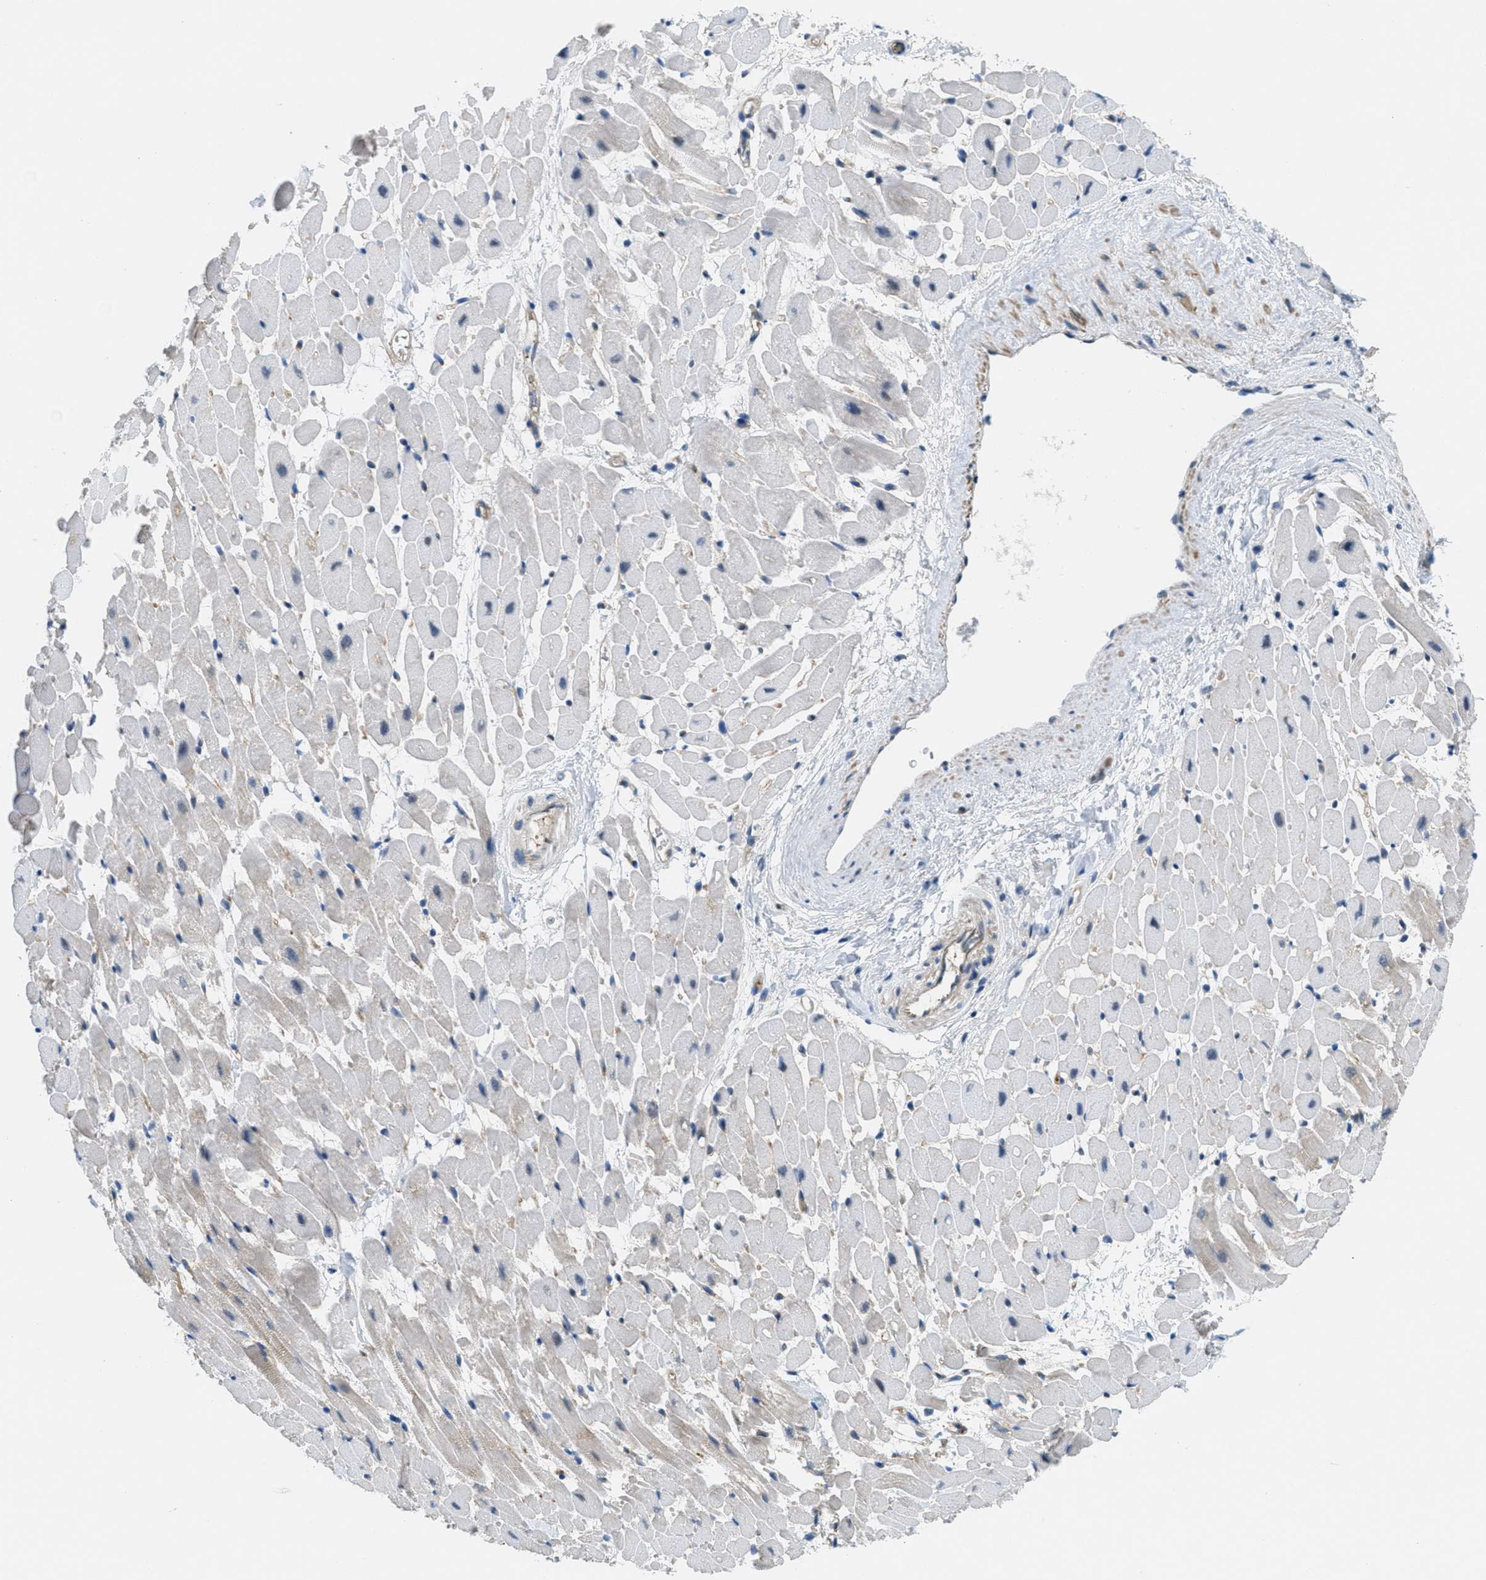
{"staining": {"intensity": "moderate", "quantity": "<25%", "location": "cytoplasmic/membranous"}, "tissue": "heart muscle", "cell_type": "Cardiomyocytes", "image_type": "normal", "snomed": [{"axis": "morphology", "description": "Normal tissue, NOS"}, {"axis": "topography", "description": "Heart"}], "caption": "IHC micrograph of unremarkable heart muscle: heart muscle stained using immunohistochemistry reveals low levels of moderate protein expression localized specifically in the cytoplasmic/membranous of cardiomyocytes, appearing as a cytoplasmic/membranous brown color.", "gene": "PIP5K1C", "patient": {"sex": "male", "age": 45}}